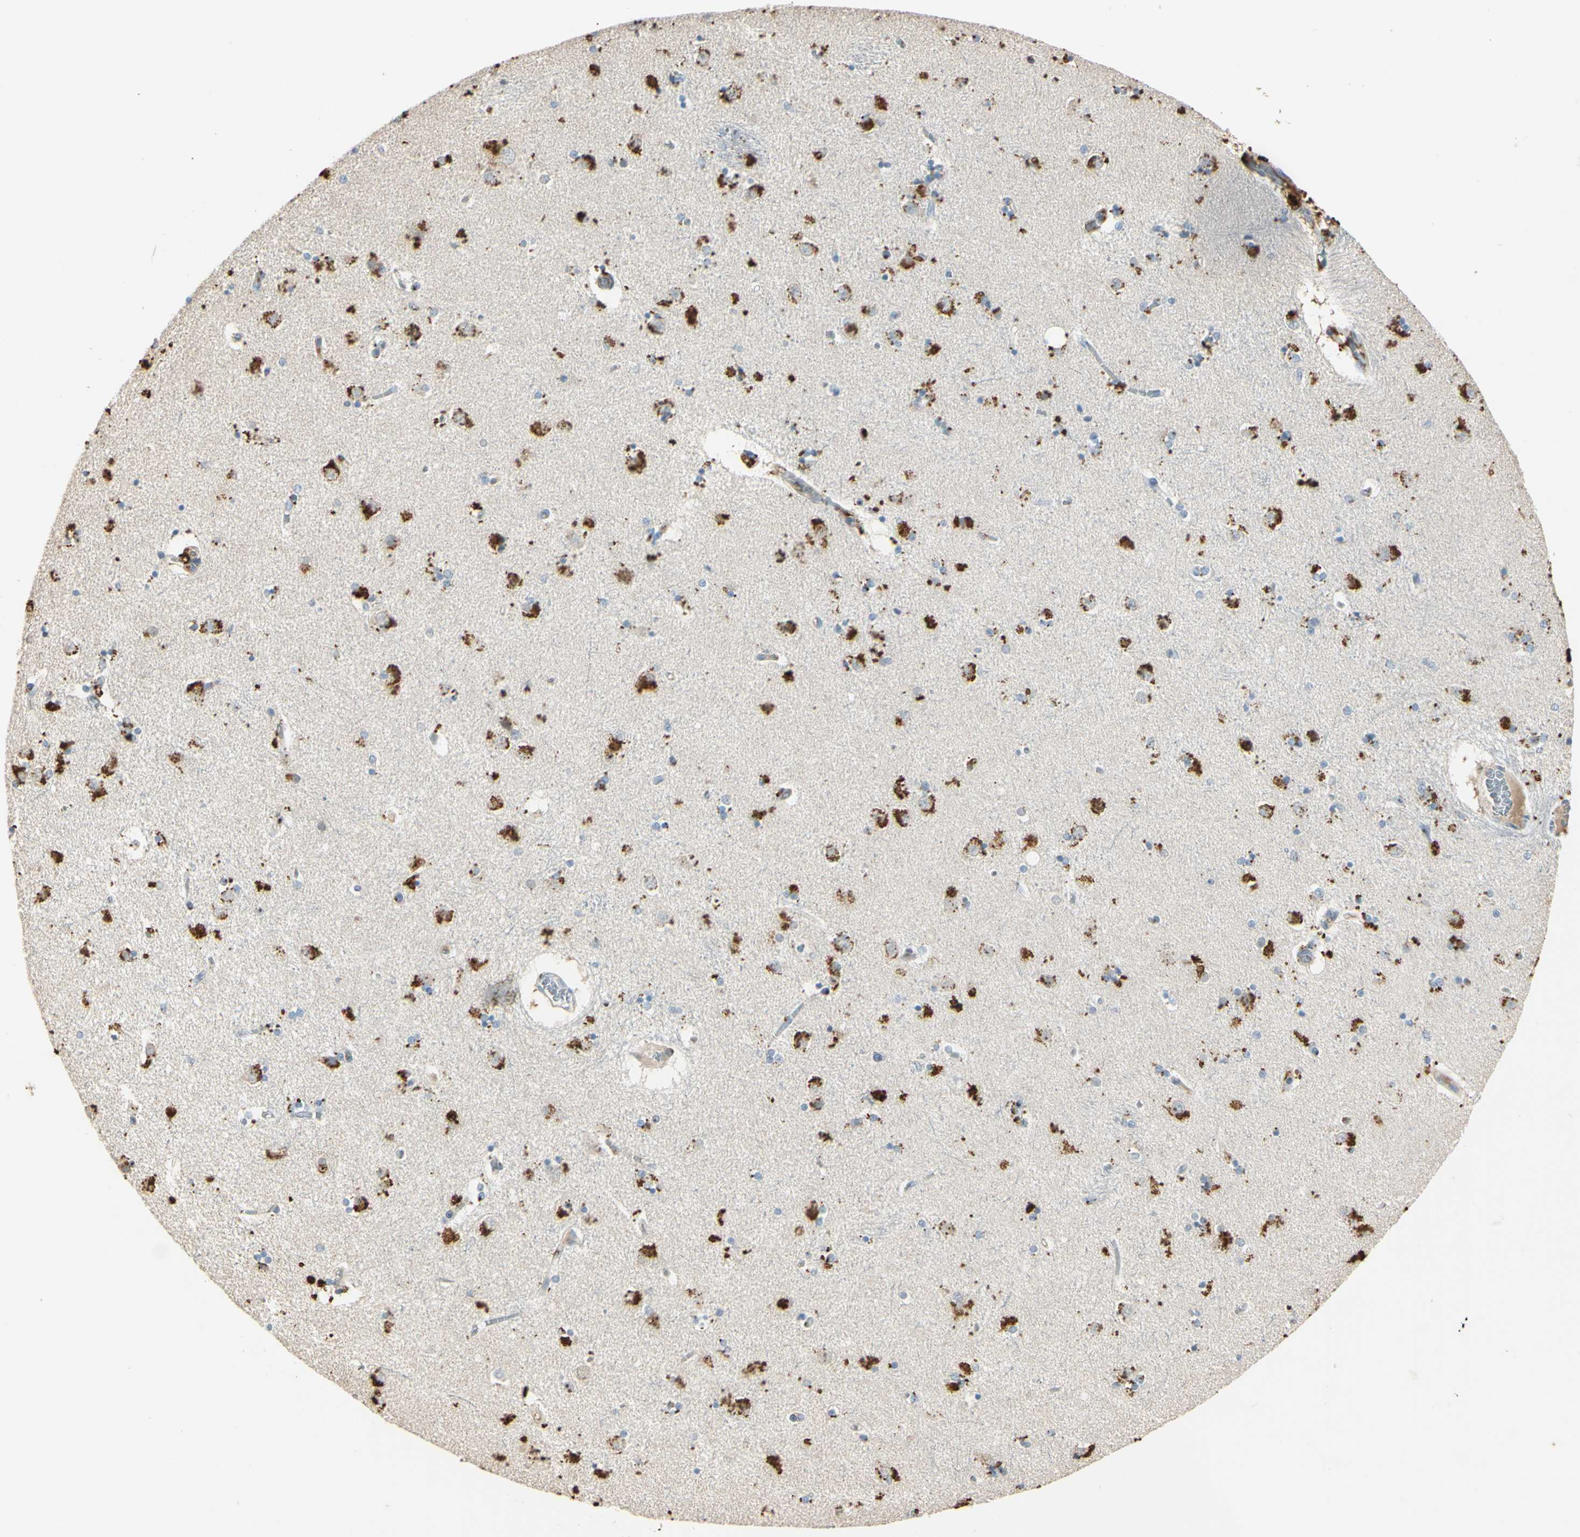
{"staining": {"intensity": "moderate", "quantity": "25%-75%", "location": "cytoplasmic/membranous"}, "tissue": "caudate", "cell_type": "Glial cells", "image_type": "normal", "snomed": [{"axis": "morphology", "description": "Normal tissue, NOS"}, {"axis": "topography", "description": "Lateral ventricle wall"}], "caption": "Immunohistochemistry (IHC) (DAB) staining of normal caudate exhibits moderate cytoplasmic/membranous protein expression in approximately 25%-75% of glial cells.", "gene": "ANGPTL1", "patient": {"sex": "female", "age": 54}}